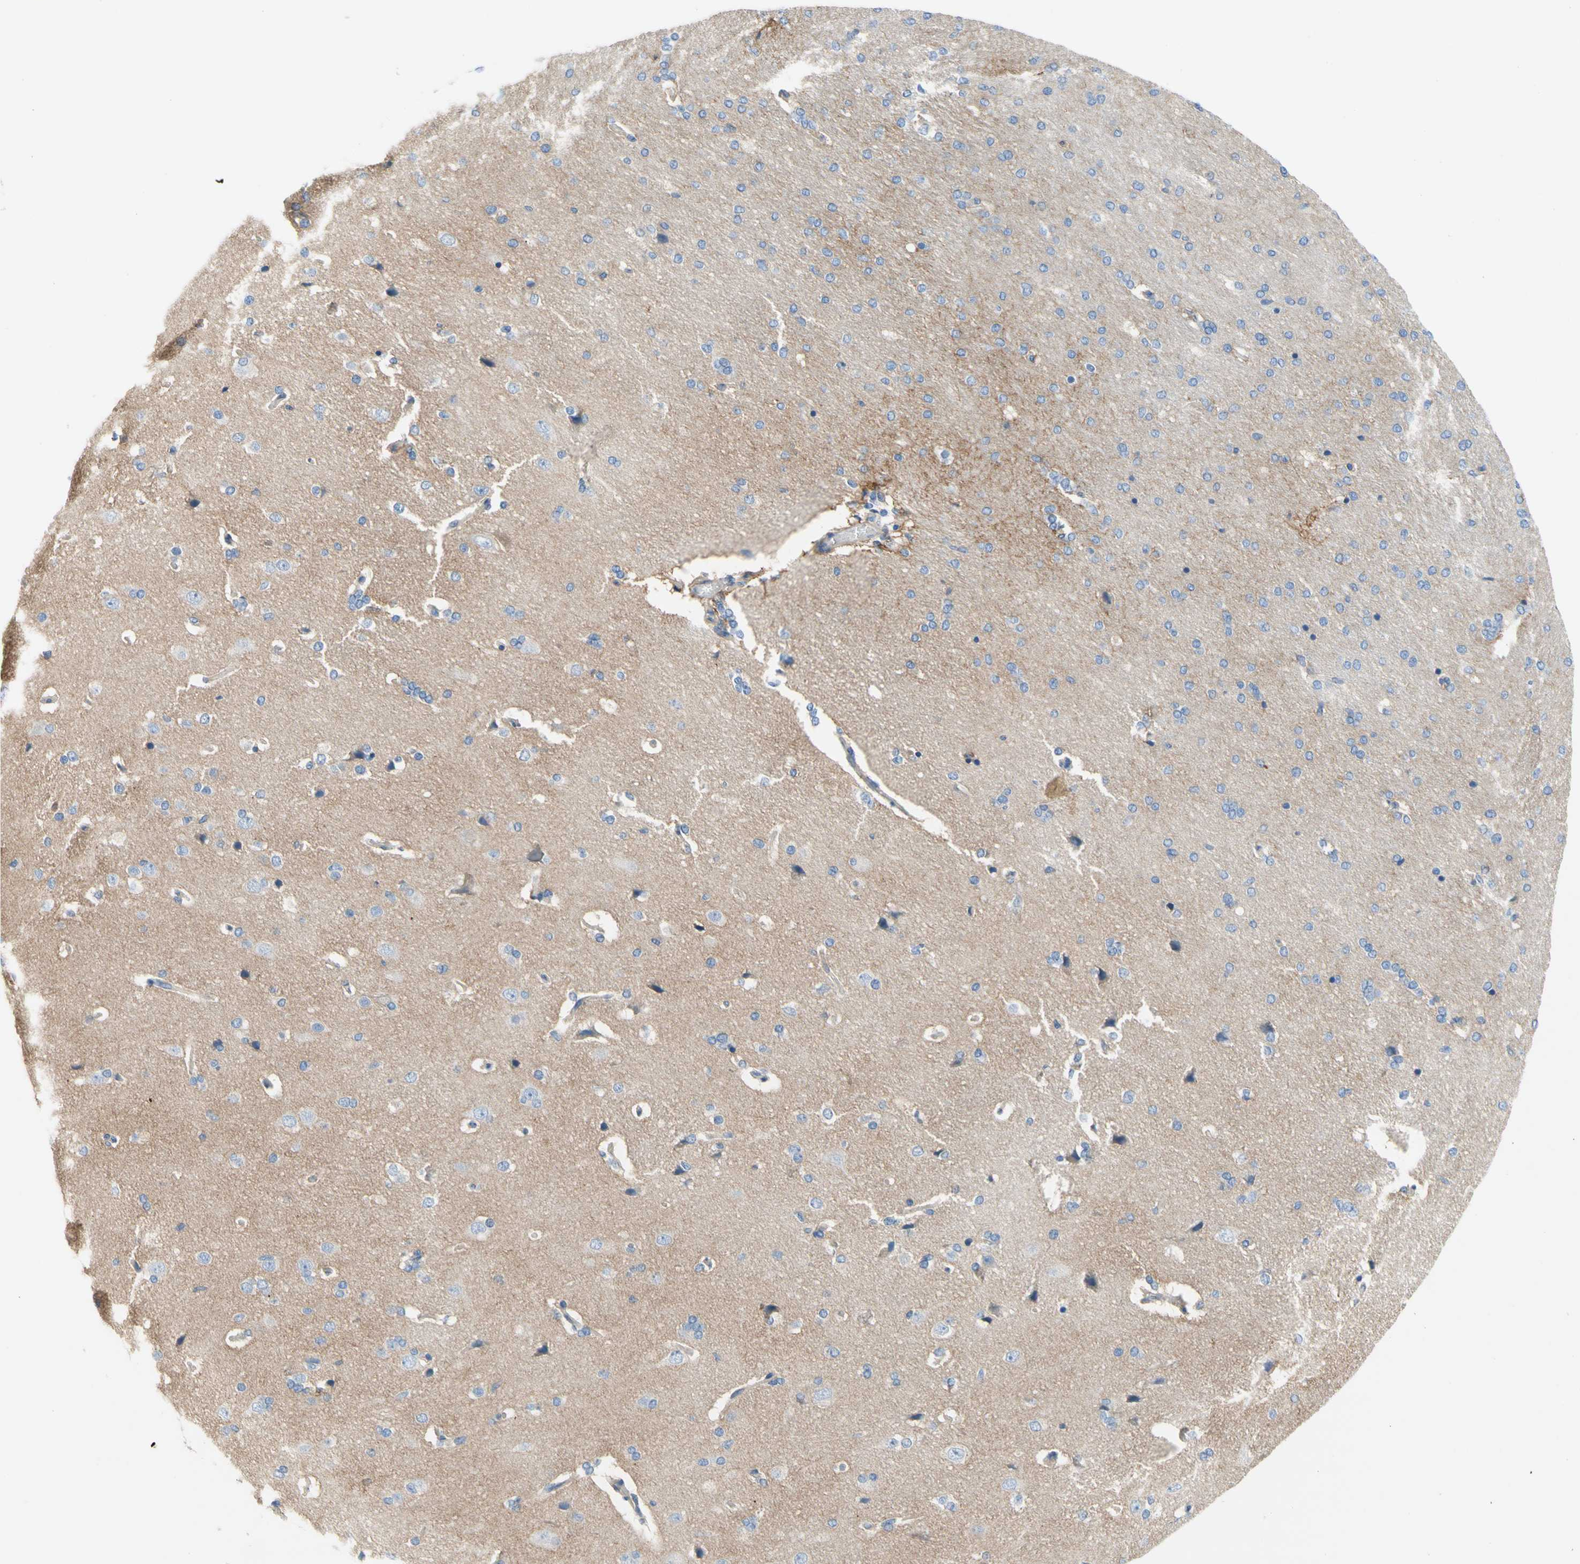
{"staining": {"intensity": "negative", "quantity": "none", "location": "none"}, "tissue": "cerebral cortex", "cell_type": "Endothelial cells", "image_type": "normal", "snomed": [{"axis": "morphology", "description": "Normal tissue, NOS"}, {"axis": "topography", "description": "Cerebral cortex"}], "caption": "Immunohistochemistry (IHC) of benign cerebral cortex displays no positivity in endothelial cells.", "gene": "F3", "patient": {"sex": "male", "age": 62}}